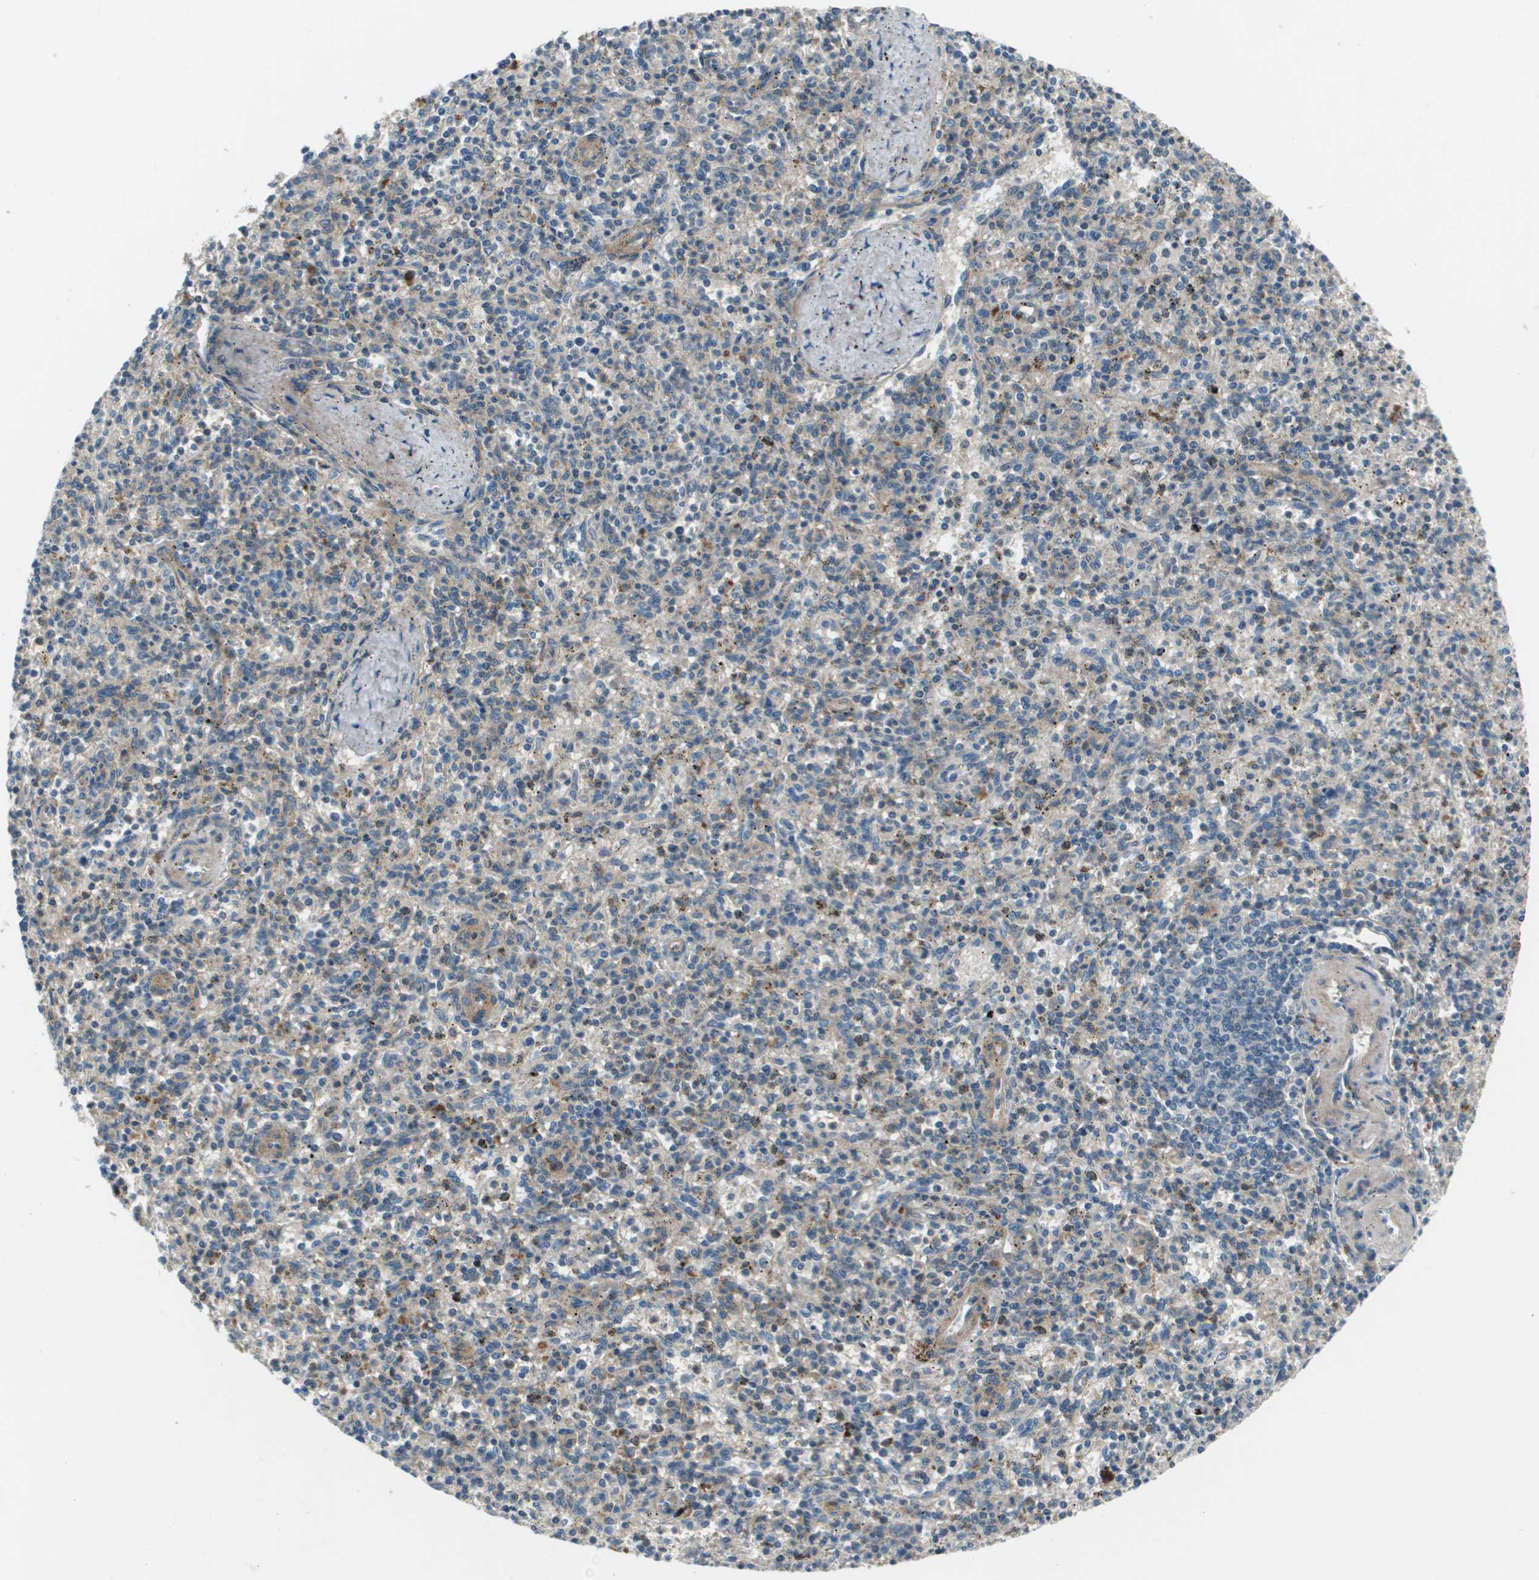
{"staining": {"intensity": "weak", "quantity": "25%-75%", "location": "cytoplasmic/membranous"}, "tissue": "spleen", "cell_type": "Cells in red pulp", "image_type": "normal", "snomed": [{"axis": "morphology", "description": "Normal tissue, NOS"}, {"axis": "topography", "description": "Spleen"}], "caption": "The photomicrograph displays immunohistochemical staining of normal spleen. There is weak cytoplasmic/membranous staining is appreciated in approximately 25%-75% of cells in red pulp.", "gene": "PCOLCE", "patient": {"sex": "male", "age": 72}}